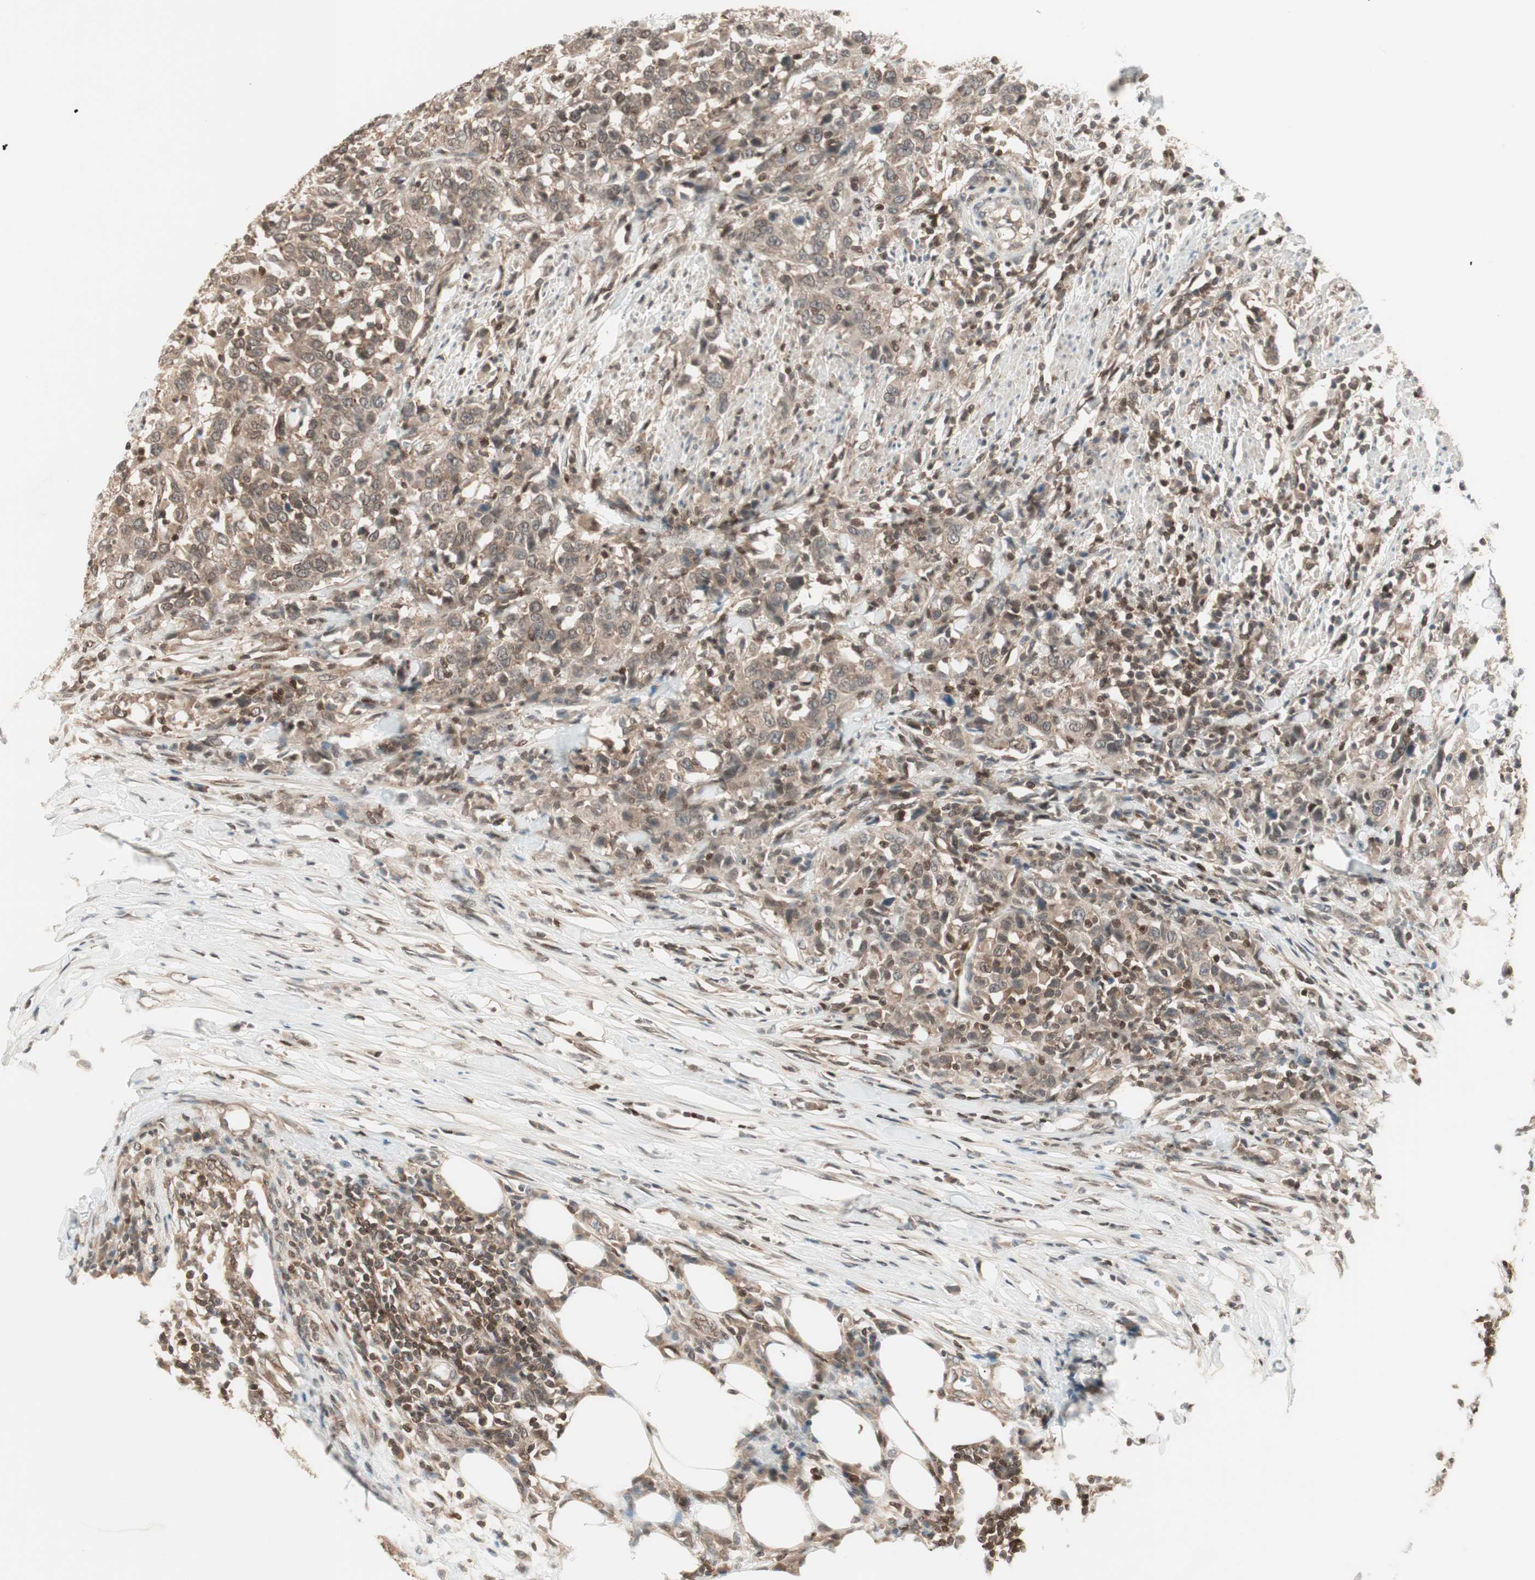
{"staining": {"intensity": "weak", "quantity": ">75%", "location": "cytoplasmic/membranous"}, "tissue": "urothelial cancer", "cell_type": "Tumor cells", "image_type": "cancer", "snomed": [{"axis": "morphology", "description": "Urothelial carcinoma, High grade"}, {"axis": "topography", "description": "Urinary bladder"}], "caption": "A brown stain labels weak cytoplasmic/membranous staining of a protein in high-grade urothelial carcinoma tumor cells.", "gene": "UBE2I", "patient": {"sex": "male", "age": 61}}